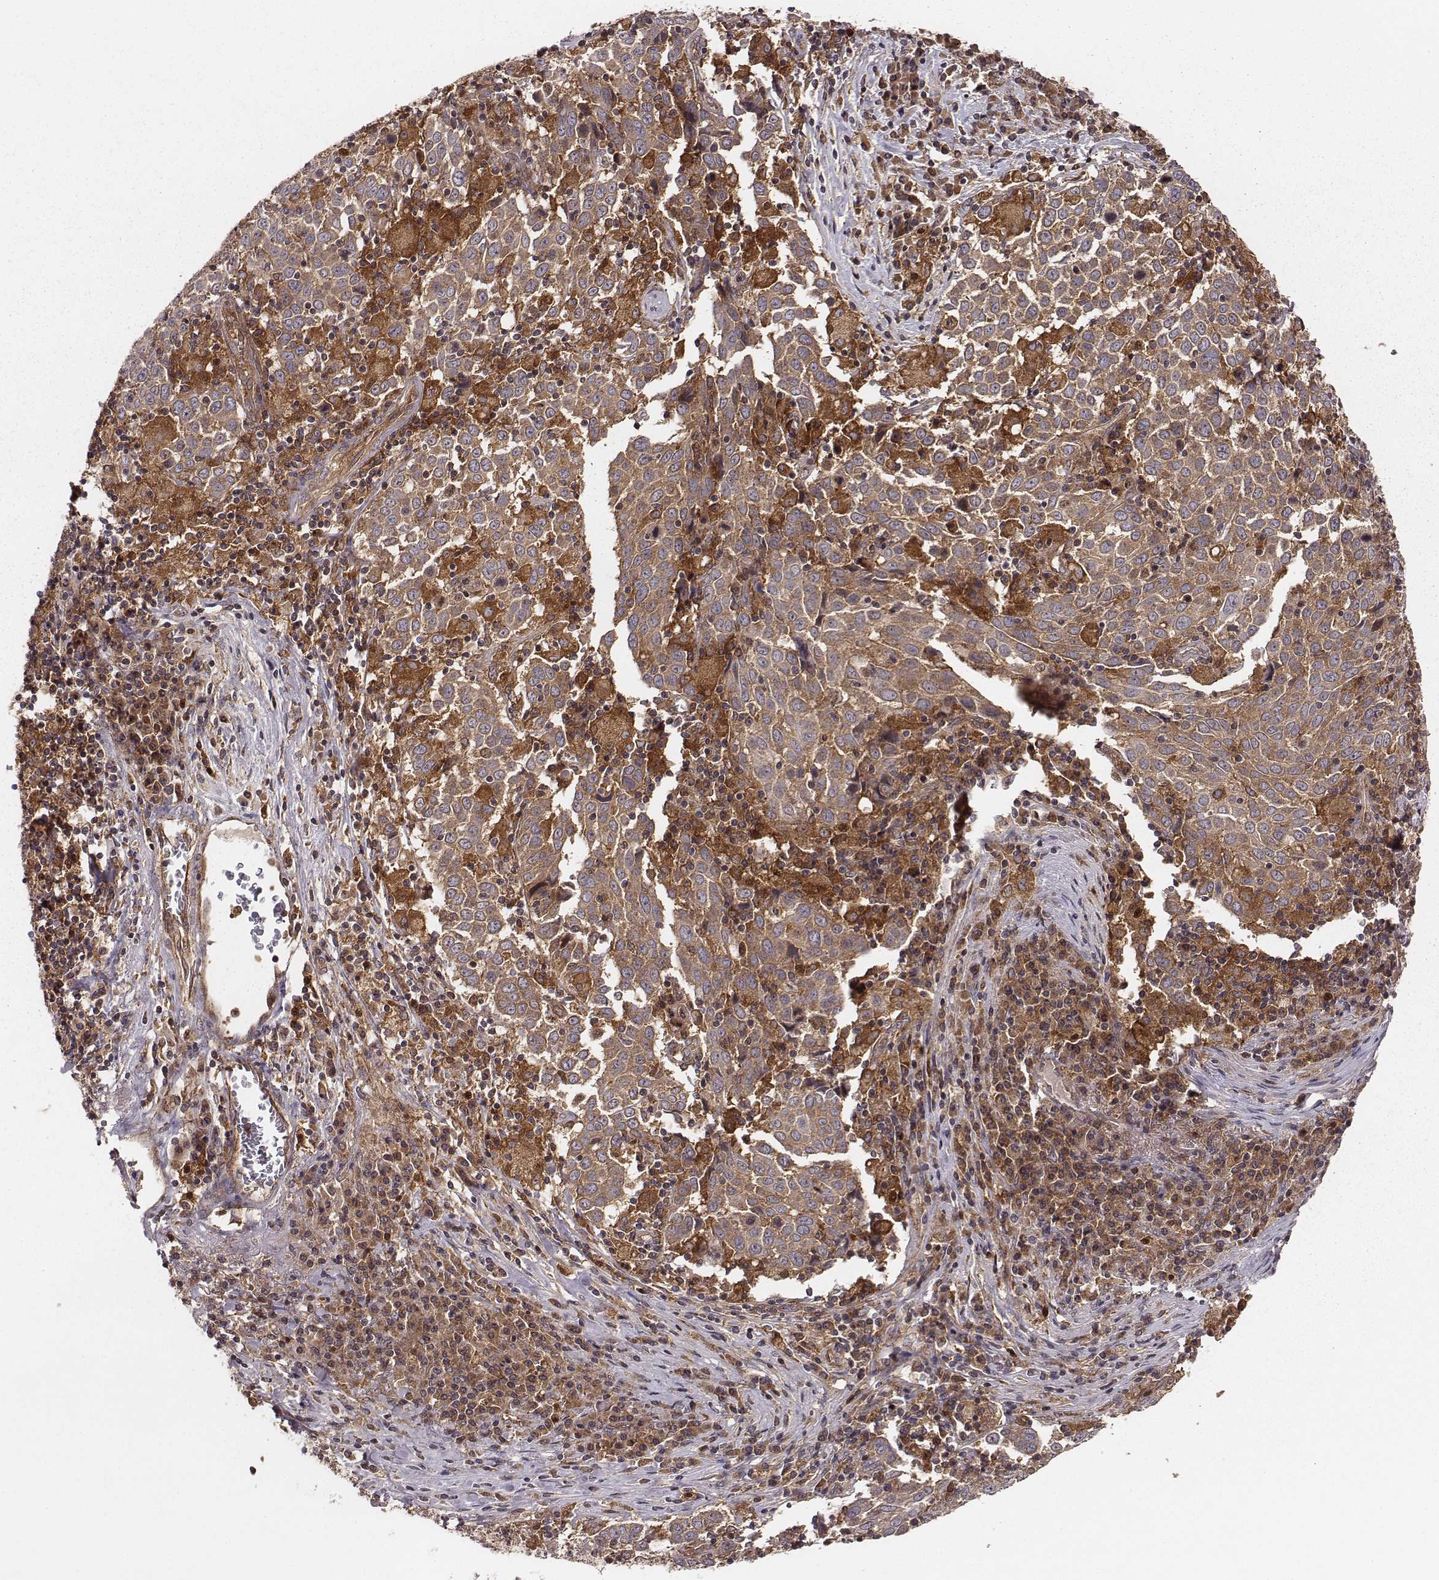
{"staining": {"intensity": "moderate", "quantity": ">75%", "location": "cytoplasmic/membranous"}, "tissue": "lung cancer", "cell_type": "Tumor cells", "image_type": "cancer", "snomed": [{"axis": "morphology", "description": "Squamous cell carcinoma, NOS"}, {"axis": "topography", "description": "Lung"}], "caption": "This micrograph shows IHC staining of human lung squamous cell carcinoma, with medium moderate cytoplasmic/membranous staining in approximately >75% of tumor cells.", "gene": "VPS26A", "patient": {"sex": "male", "age": 57}}